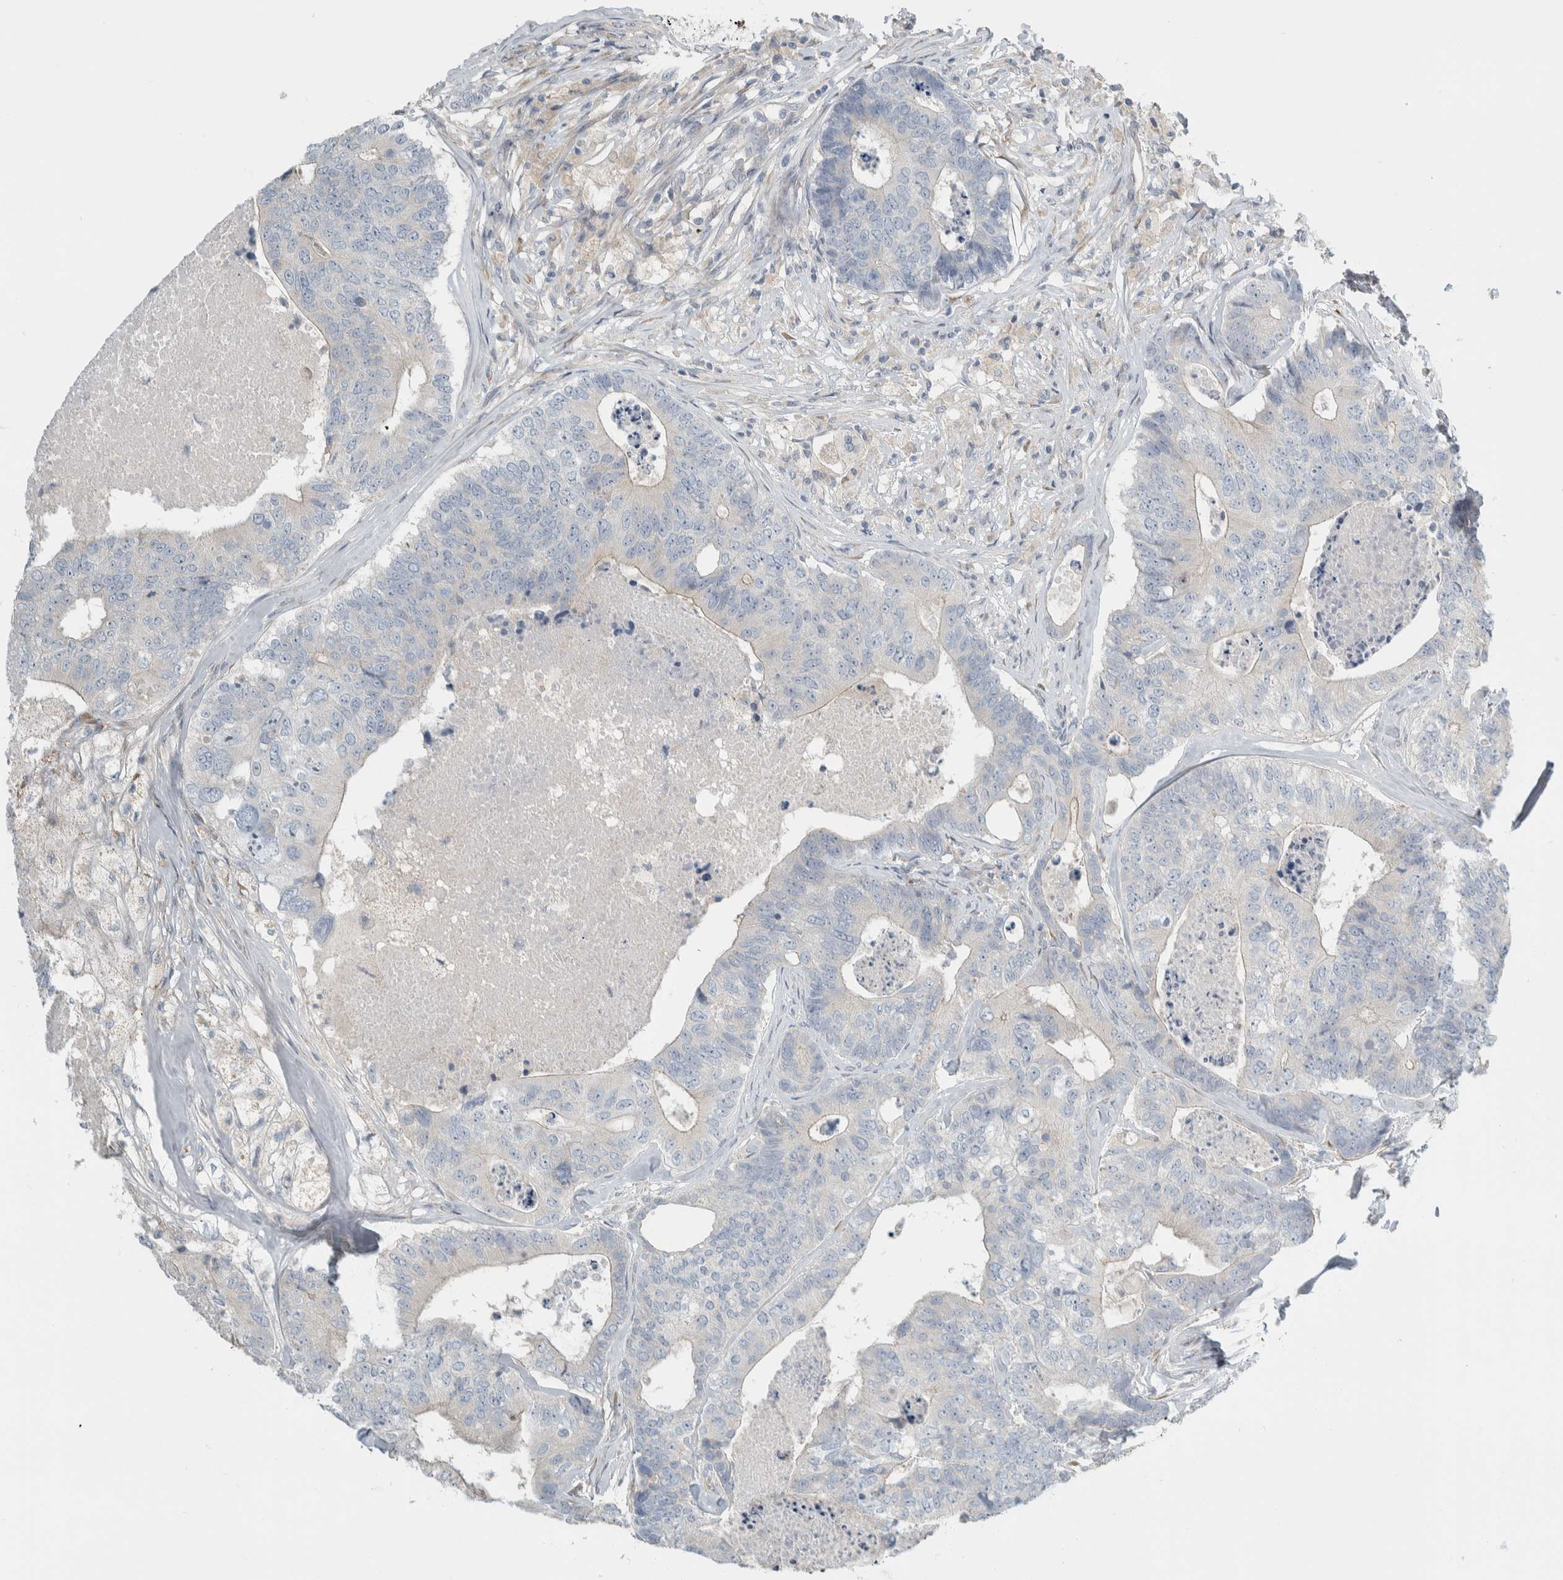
{"staining": {"intensity": "negative", "quantity": "none", "location": "none"}, "tissue": "colorectal cancer", "cell_type": "Tumor cells", "image_type": "cancer", "snomed": [{"axis": "morphology", "description": "Adenocarcinoma, NOS"}, {"axis": "topography", "description": "Colon"}], "caption": "DAB immunohistochemical staining of human colorectal cancer exhibits no significant positivity in tumor cells. The staining is performed using DAB brown chromogen with nuclei counter-stained in using hematoxylin.", "gene": "HGS", "patient": {"sex": "female", "age": 67}}